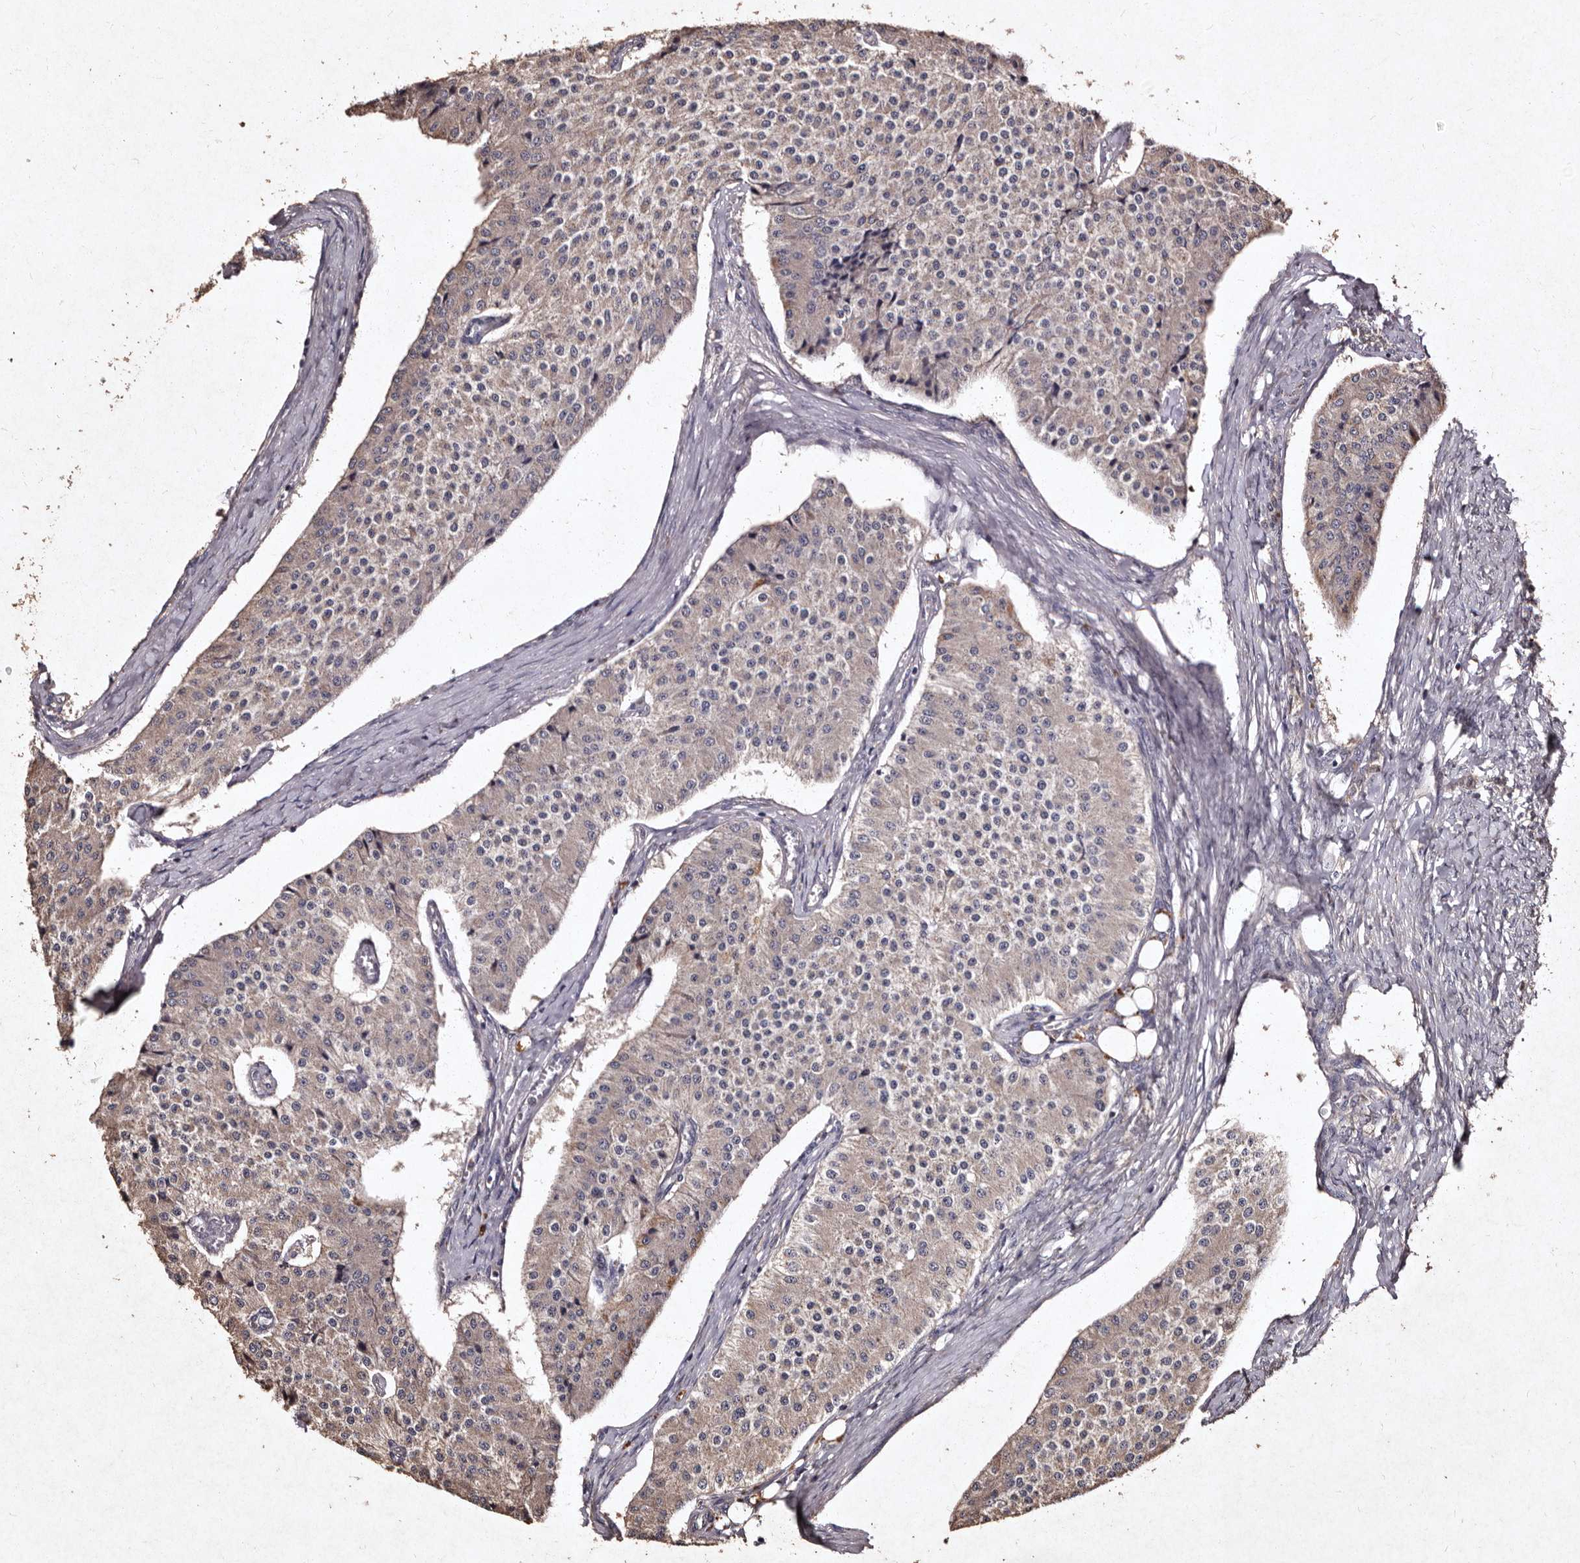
{"staining": {"intensity": "weak", "quantity": "25%-75%", "location": "cytoplasmic/membranous"}, "tissue": "carcinoid", "cell_type": "Tumor cells", "image_type": "cancer", "snomed": [{"axis": "morphology", "description": "Carcinoid, malignant, NOS"}, {"axis": "topography", "description": "Colon"}], "caption": "High-power microscopy captured an immunohistochemistry (IHC) photomicrograph of malignant carcinoid, revealing weak cytoplasmic/membranous staining in approximately 25%-75% of tumor cells.", "gene": "TFB1M", "patient": {"sex": "female", "age": 52}}